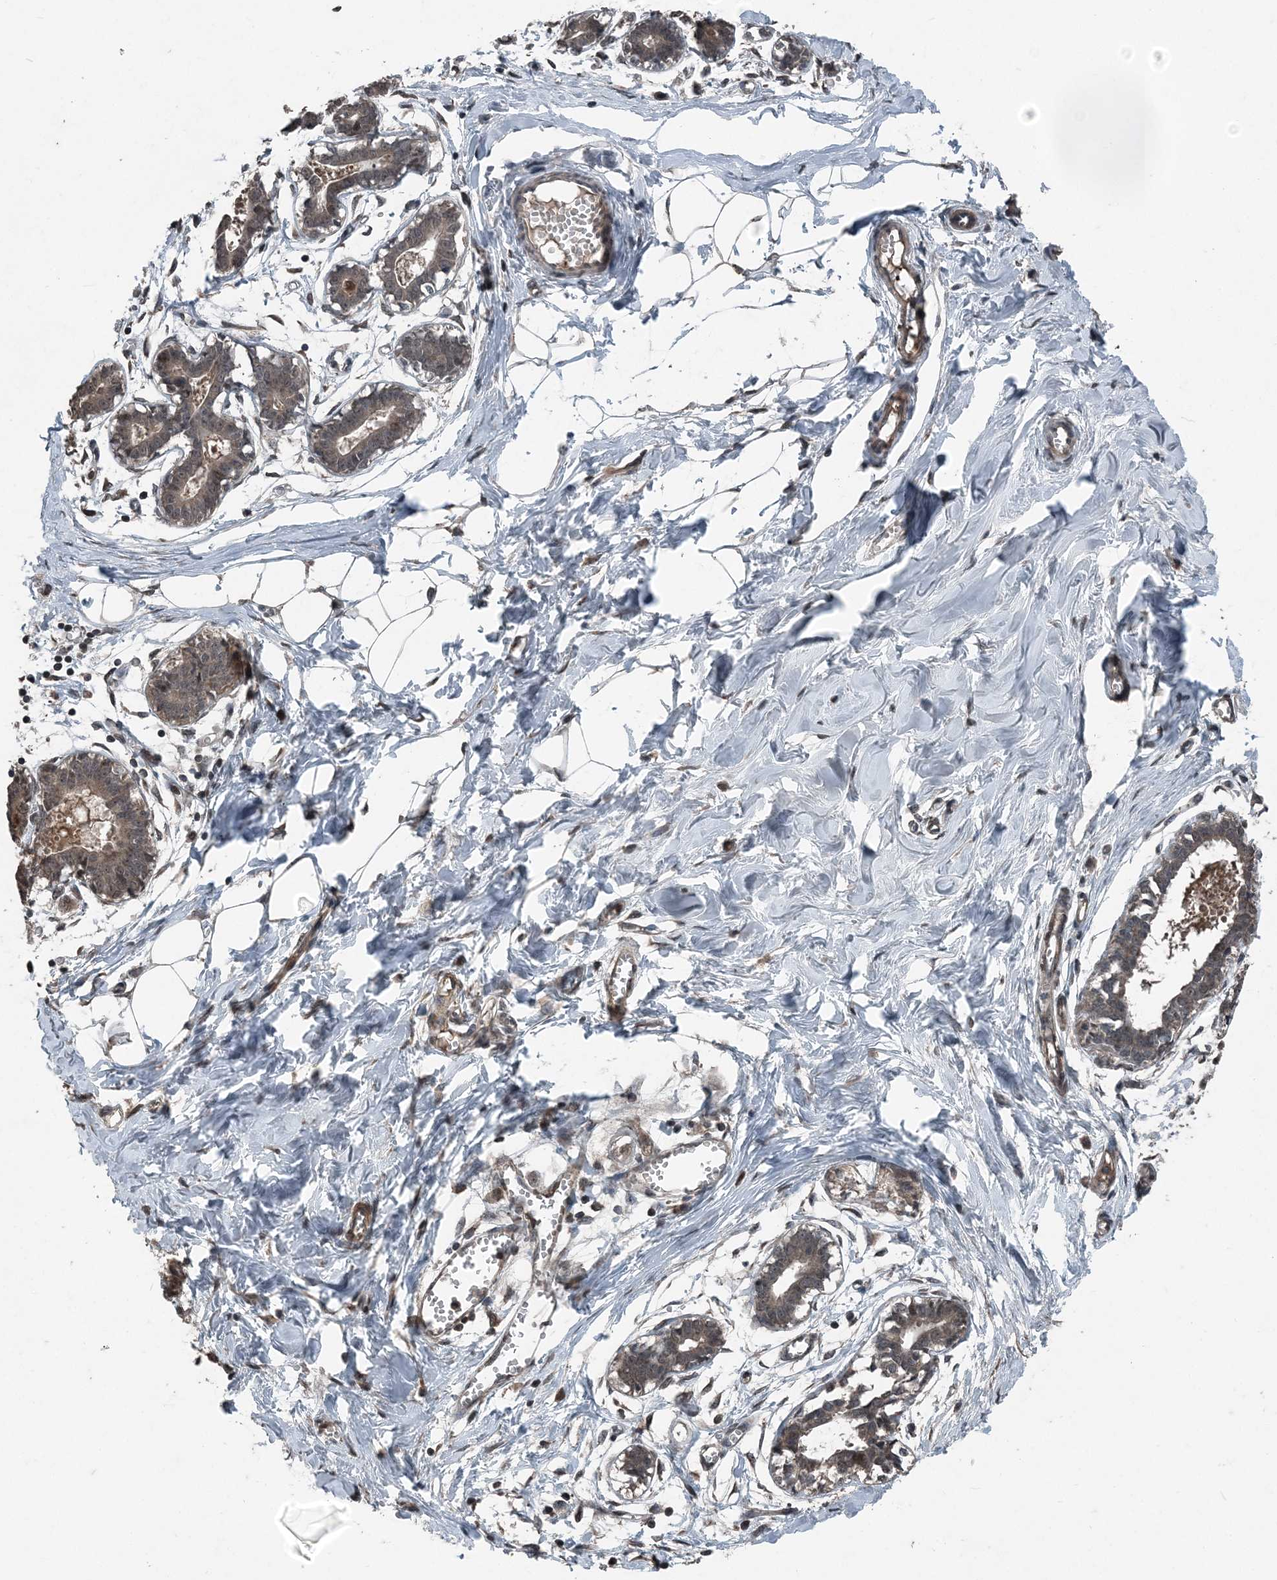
{"staining": {"intensity": "moderate", "quantity": ">75%", "location": "cytoplasmic/membranous,nuclear"}, "tissue": "breast", "cell_type": "Adipocytes", "image_type": "normal", "snomed": [{"axis": "morphology", "description": "Normal tissue, NOS"}, {"axis": "topography", "description": "Breast"}], "caption": "Immunohistochemistry (IHC) of benign human breast reveals medium levels of moderate cytoplasmic/membranous,nuclear expression in approximately >75% of adipocytes. (brown staining indicates protein expression, while blue staining denotes nuclei).", "gene": "CFL1", "patient": {"sex": "female", "age": 27}}